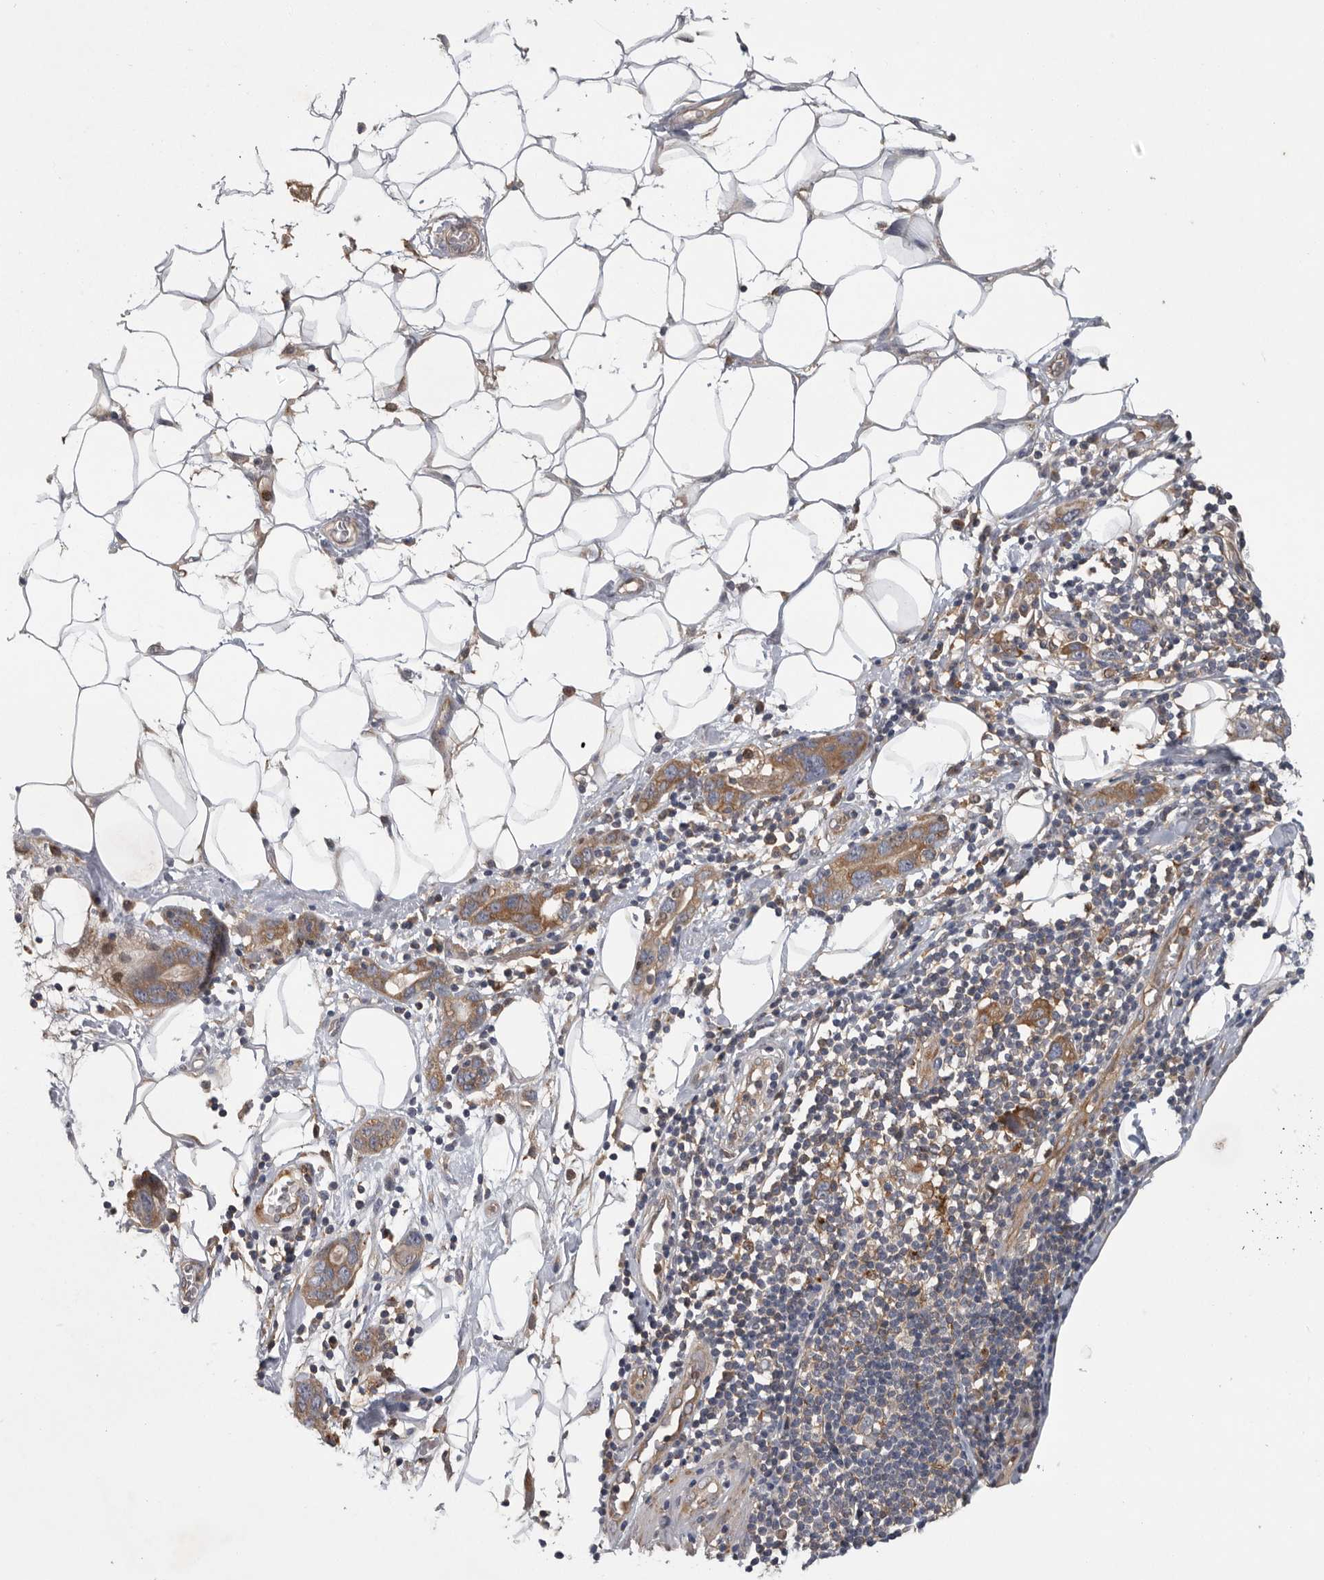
{"staining": {"intensity": "moderate", "quantity": ">75%", "location": "cytoplasmic/membranous"}, "tissue": "stomach cancer", "cell_type": "Tumor cells", "image_type": "cancer", "snomed": [{"axis": "morphology", "description": "Adenocarcinoma, NOS"}, {"axis": "topography", "description": "Stomach, lower"}], "caption": "Moderate cytoplasmic/membranous protein positivity is identified in about >75% of tumor cells in adenocarcinoma (stomach).", "gene": "C1orf109", "patient": {"sex": "female", "age": 93}}